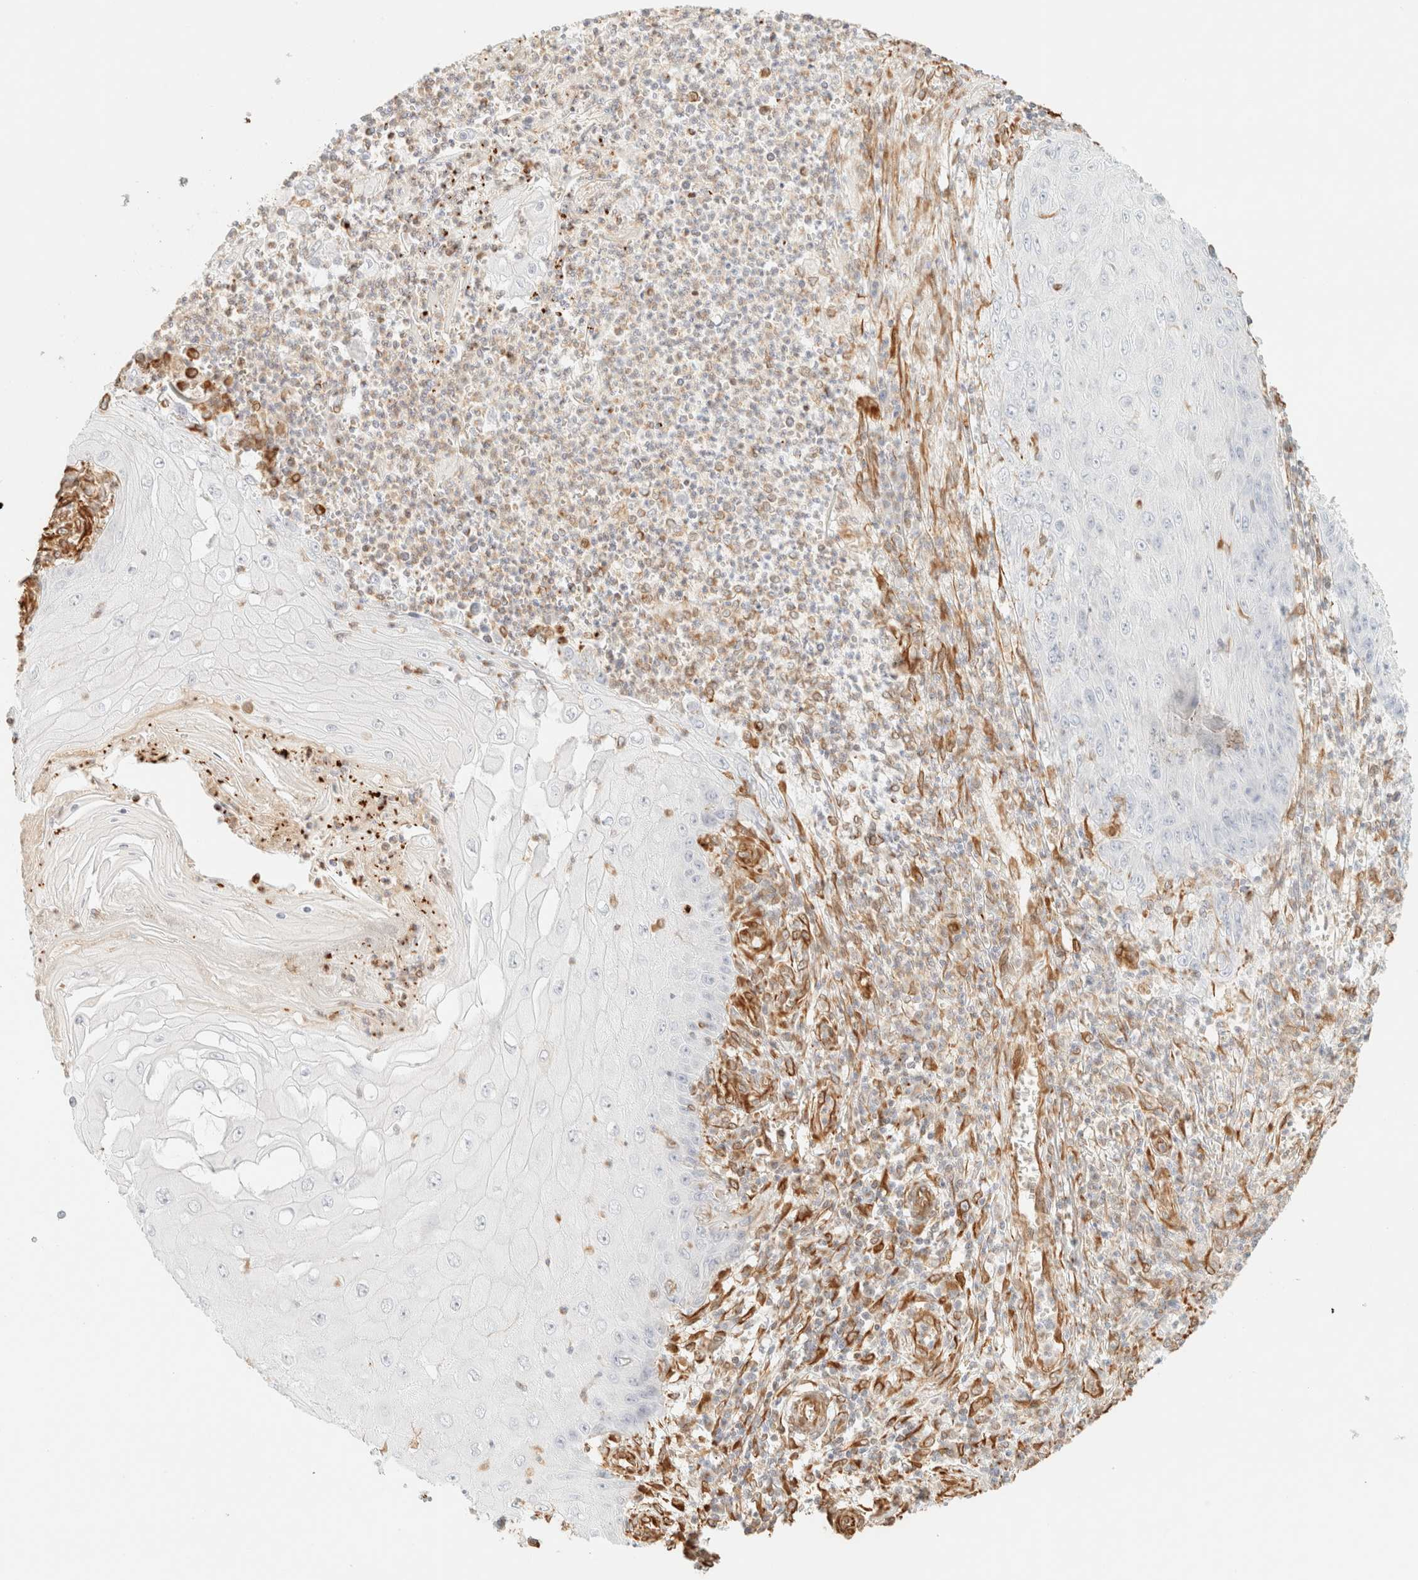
{"staining": {"intensity": "negative", "quantity": "none", "location": "none"}, "tissue": "skin cancer", "cell_type": "Tumor cells", "image_type": "cancer", "snomed": [{"axis": "morphology", "description": "Squamous cell carcinoma, NOS"}, {"axis": "topography", "description": "Skin"}], "caption": "Tumor cells show no significant staining in skin cancer (squamous cell carcinoma).", "gene": "ZSCAN18", "patient": {"sex": "female", "age": 73}}